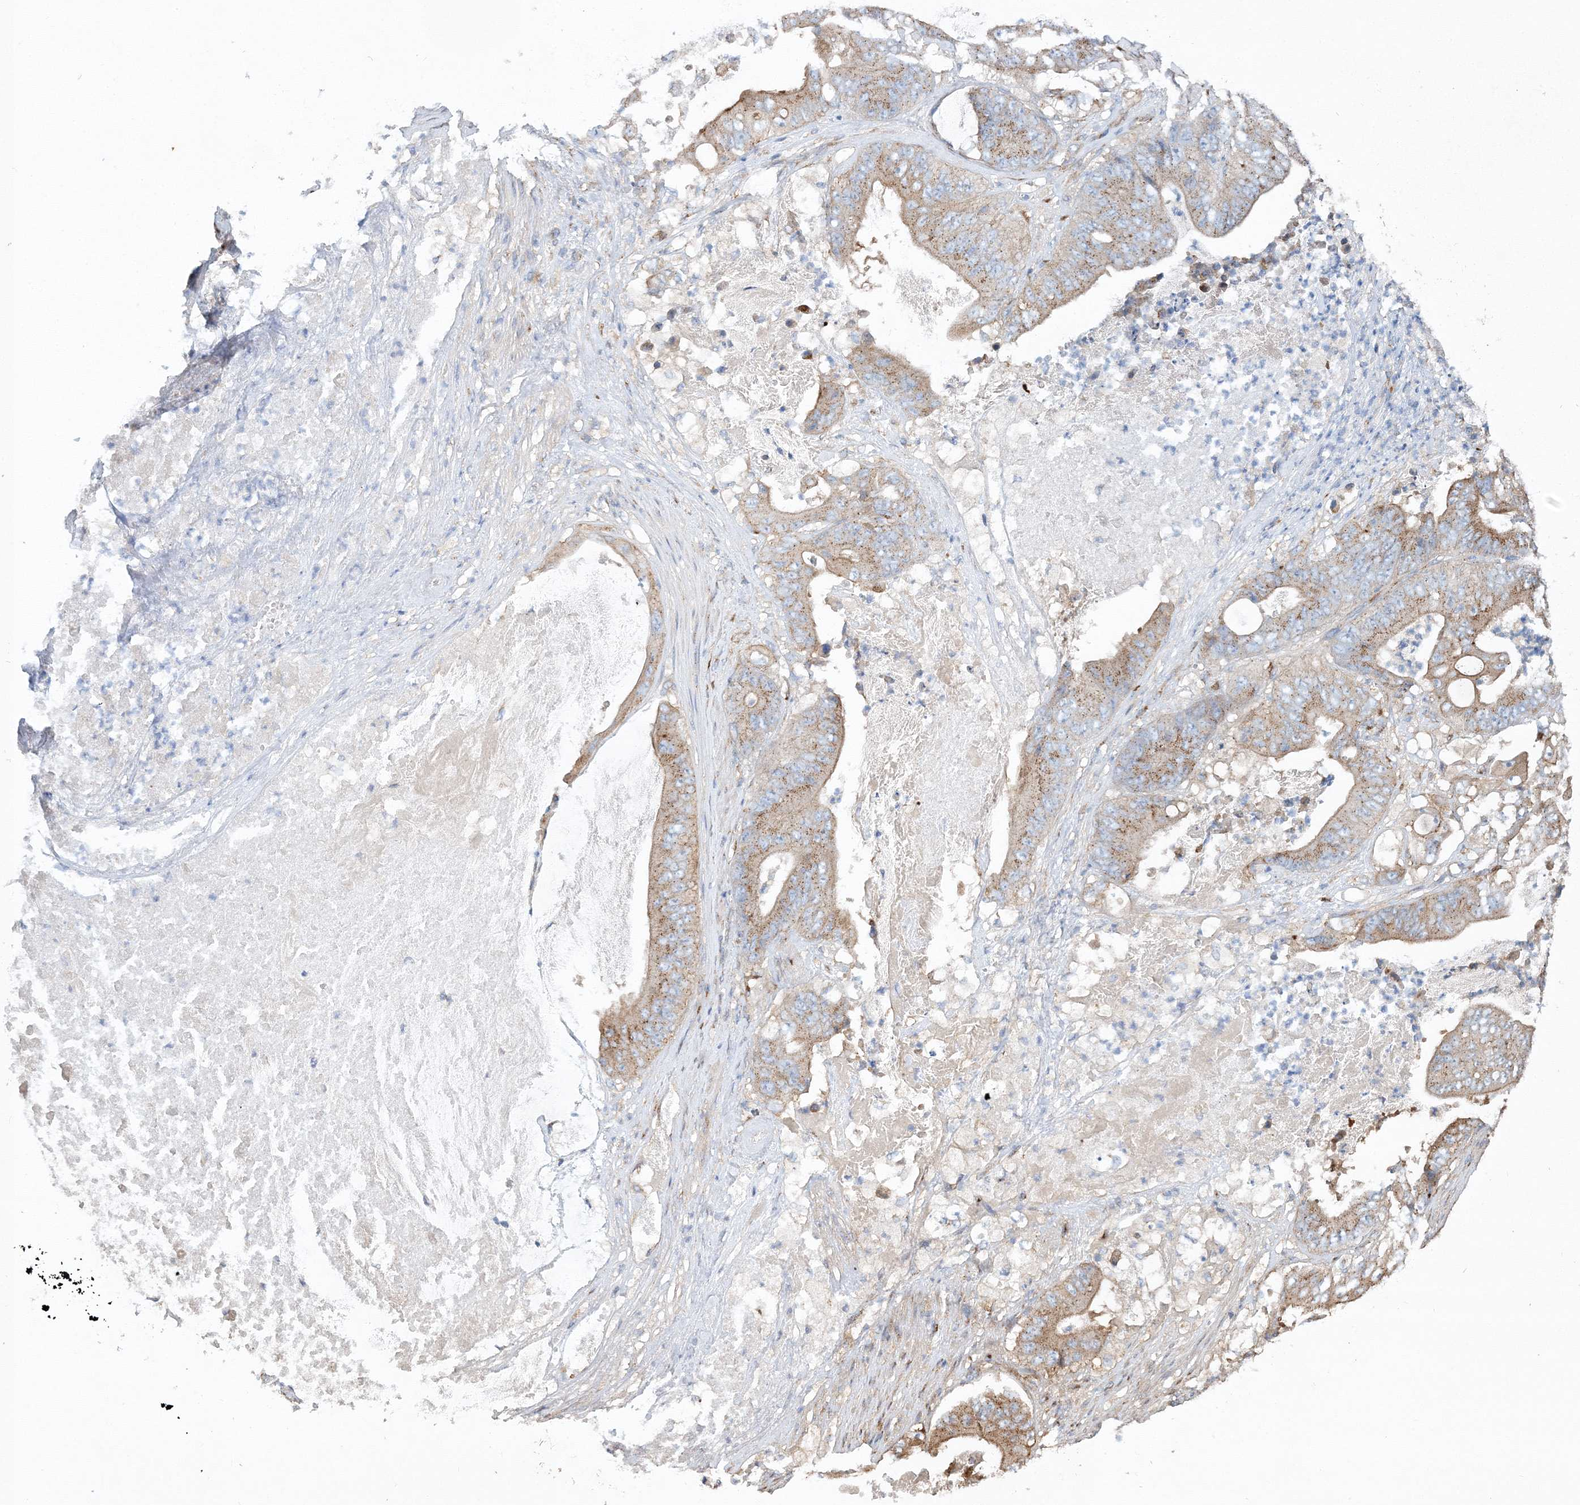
{"staining": {"intensity": "moderate", "quantity": ">75%", "location": "cytoplasmic/membranous"}, "tissue": "stomach cancer", "cell_type": "Tumor cells", "image_type": "cancer", "snomed": [{"axis": "morphology", "description": "Adenocarcinoma, NOS"}, {"axis": "topography", "description": "Stomach"}], "caption": "Stomach cancer was stained to show a protein in brown. There is medium levels of moderate cytoplasmic/membranous staining in approximately >75% of tumor cells.", "gene": "SEC23IP", "patient": {"sex": "female", "age": 73}}